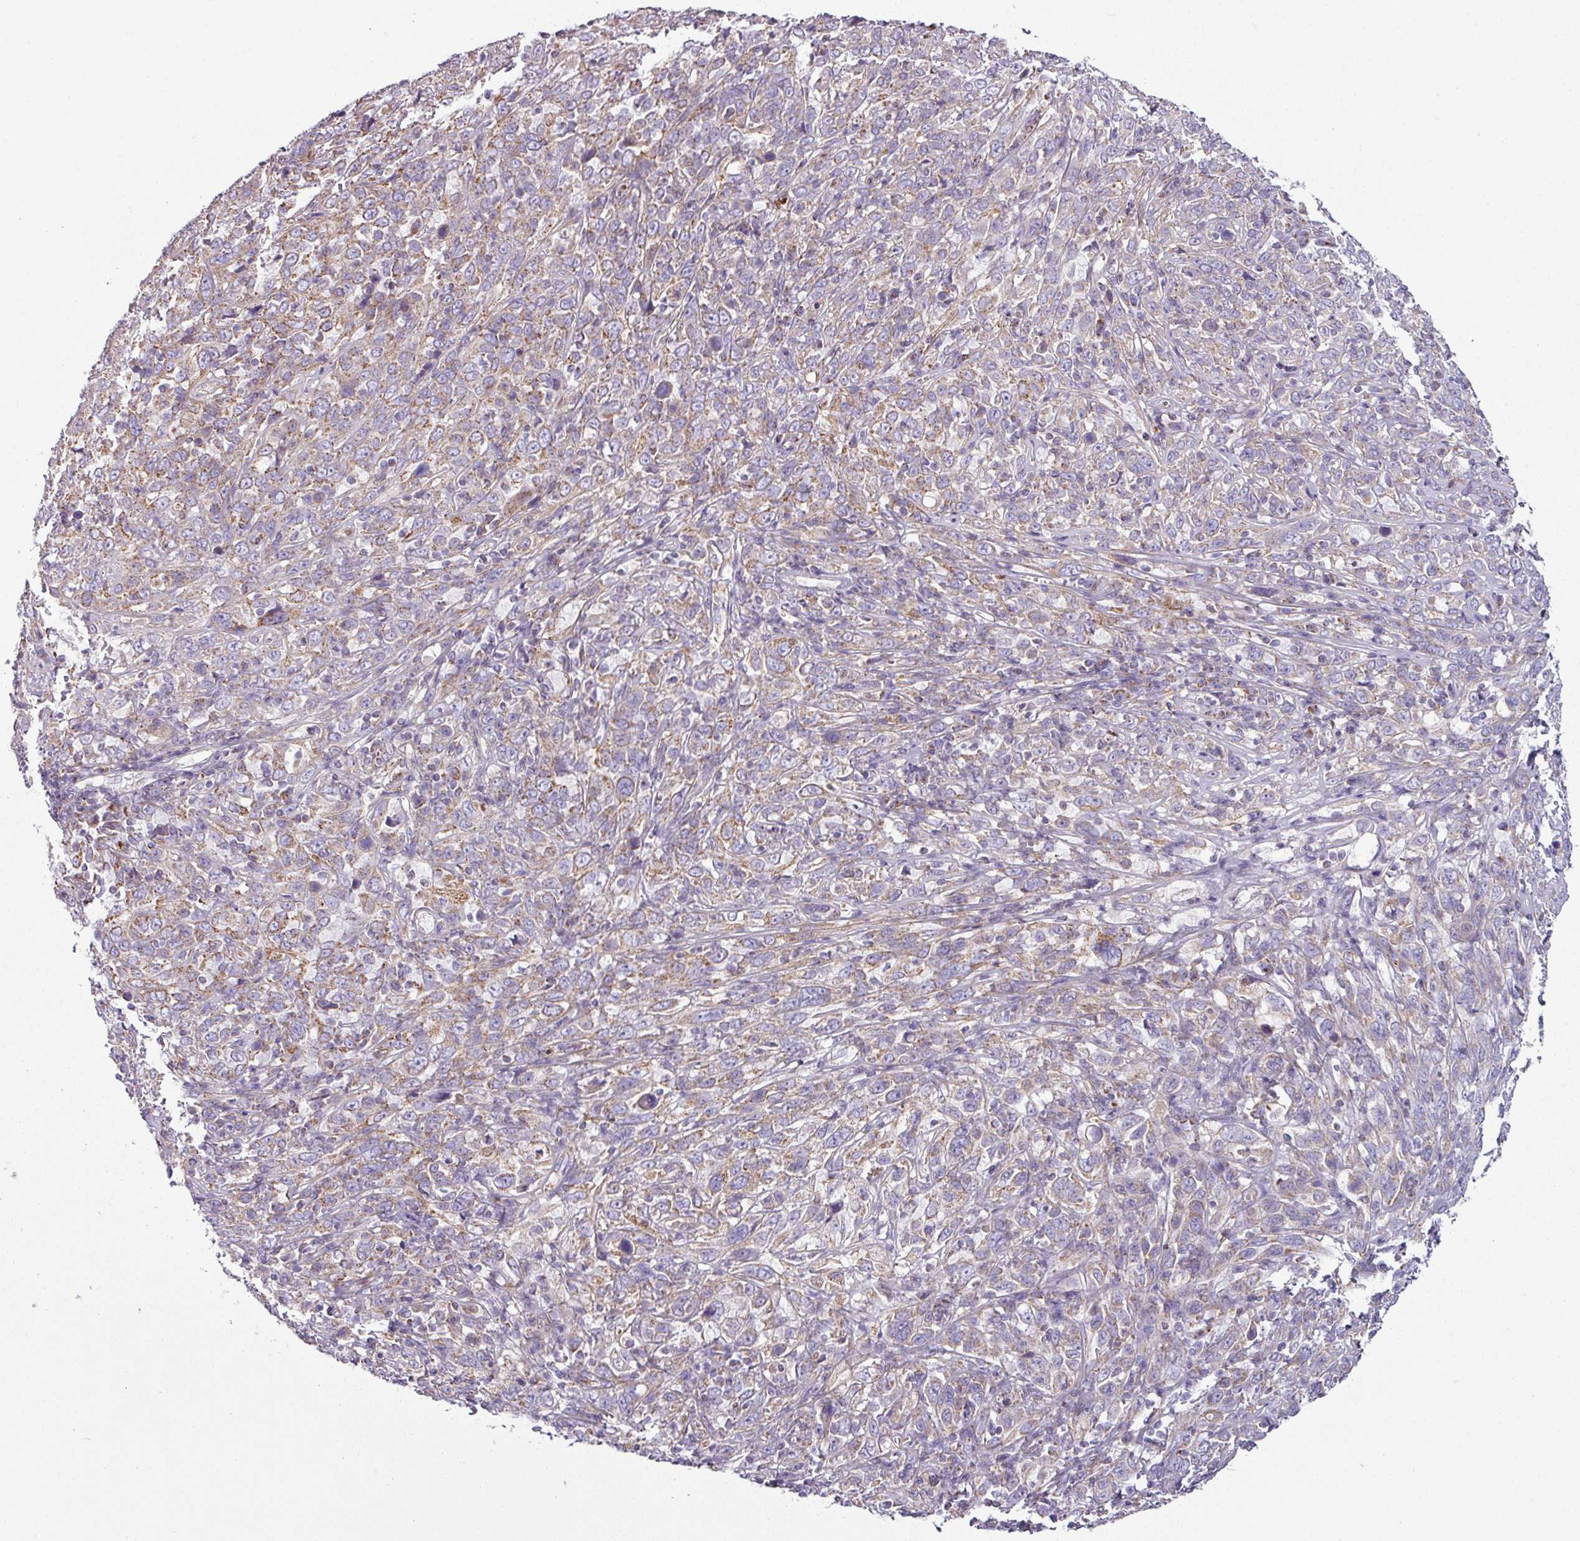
{"staining": {"intensity": "weak", "quantity": "25%-75%", "location": "cytoplasmic/membranous"}, "tissue": "cervical cancer", "cell_type": "Tumor cells", "image_type": "cancer", "snomed": [{"axis": "morphology", "description": "Squamous cell carcinoma, NOS"}, {"axis": "topography", "description": "Cervix"}], "caption": "IHC of squamous cell carcinoma (cervical) reveals low levels of weak cytoplasmic/membranous expression in about 25%-75% of tumor cells.", "gene": "BTN2A2", "patient": {"sex": "female", "age": 46}}